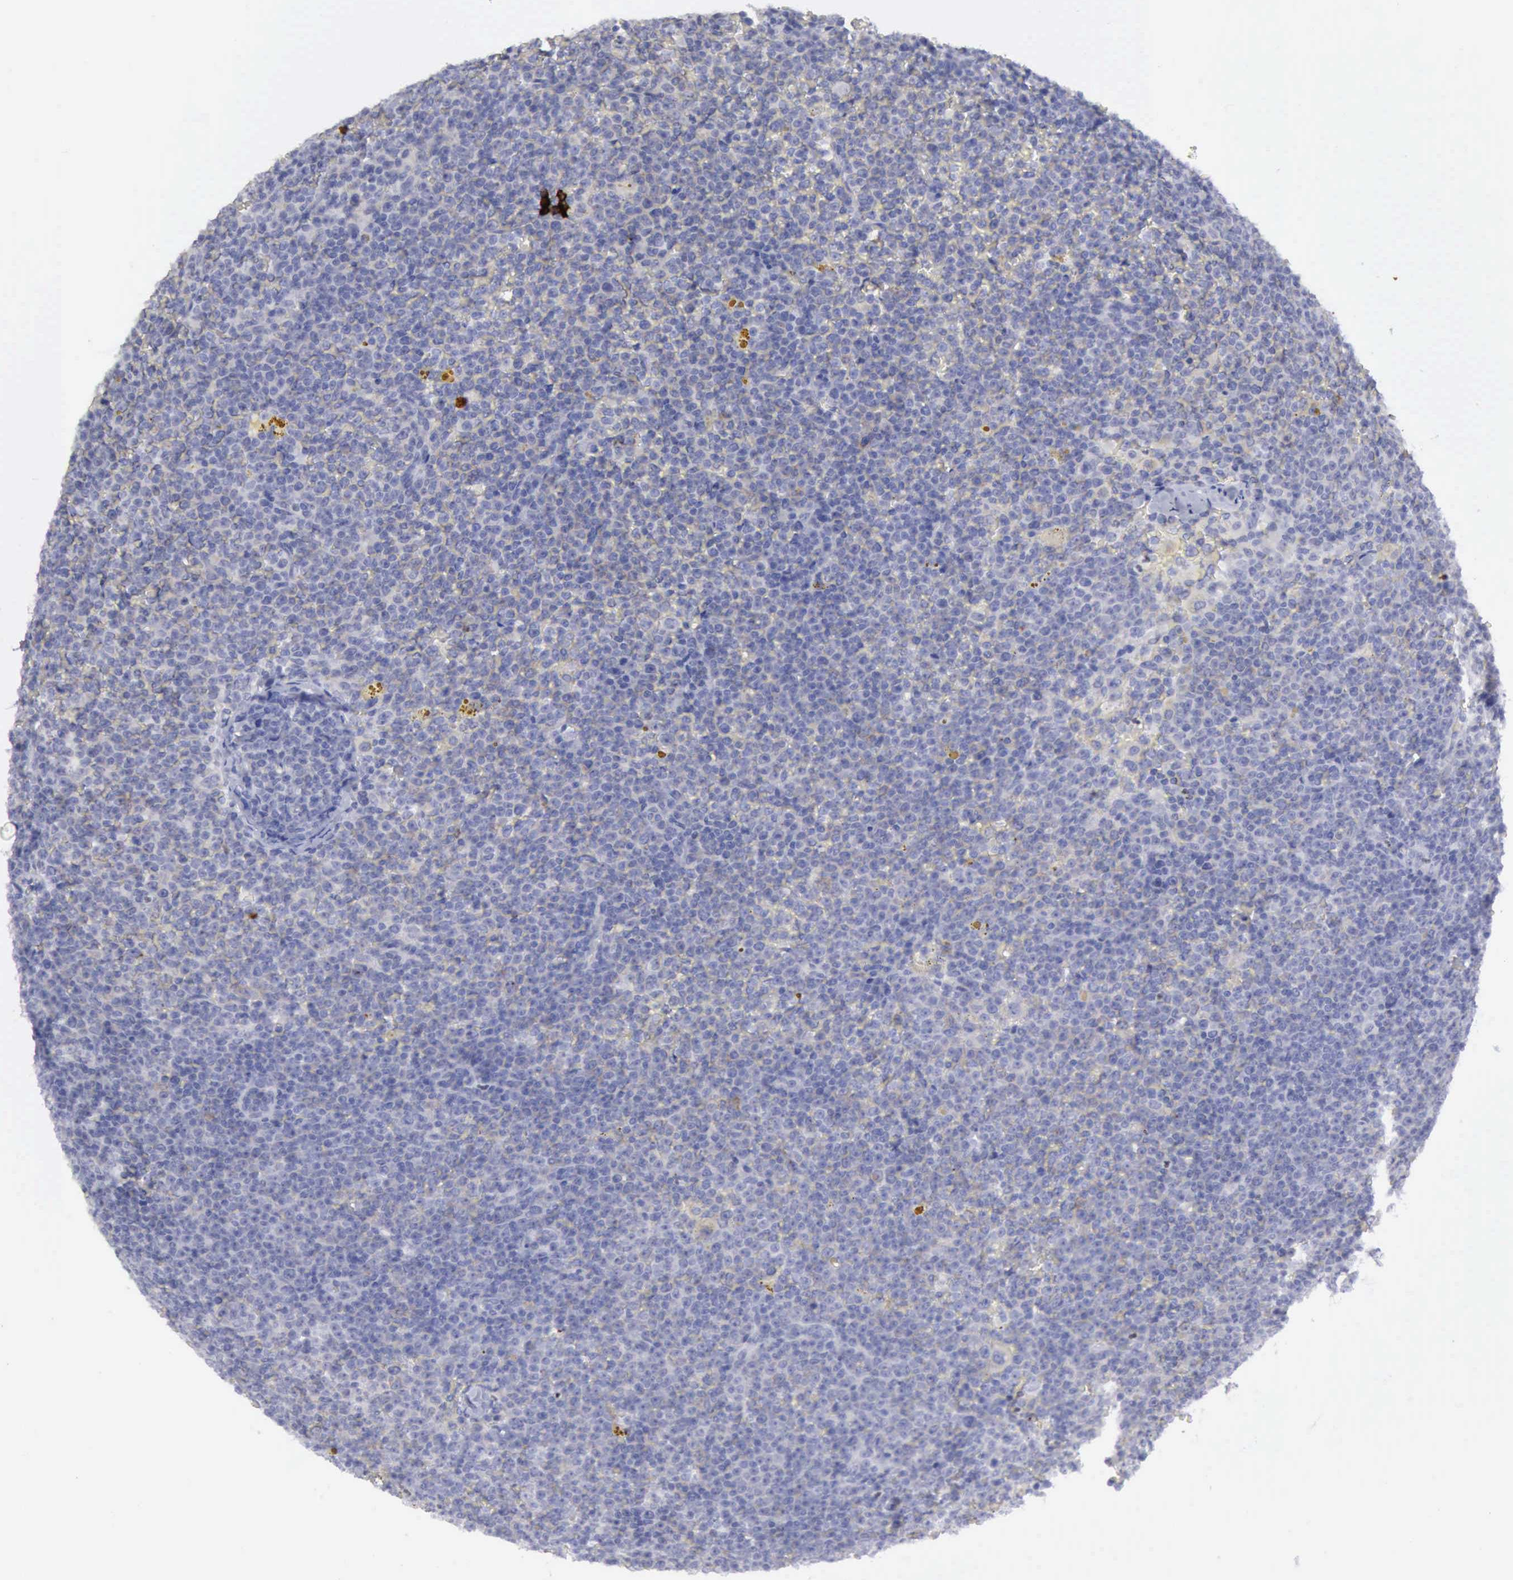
{"staining": {"intensity": "negative", "quantity": "none", "location": "none"}, "tissue": "lymphoma", "cell_type": "Tumor cells", "image_type": "cancer", "snomed": [{"axis": "morphology", "description": "Malignant lymphoma, non-Hodgkin's type, Low grade"}, {"axis": "topography", "description": "Lymph node"}], "caption": "Image shows no significant protein expression in tumor cells of malignant lymphoma, non-Hodgkin's type (low-grade).", "gene": "TFRC", "patient": {"sex": "male", "age": 50}}